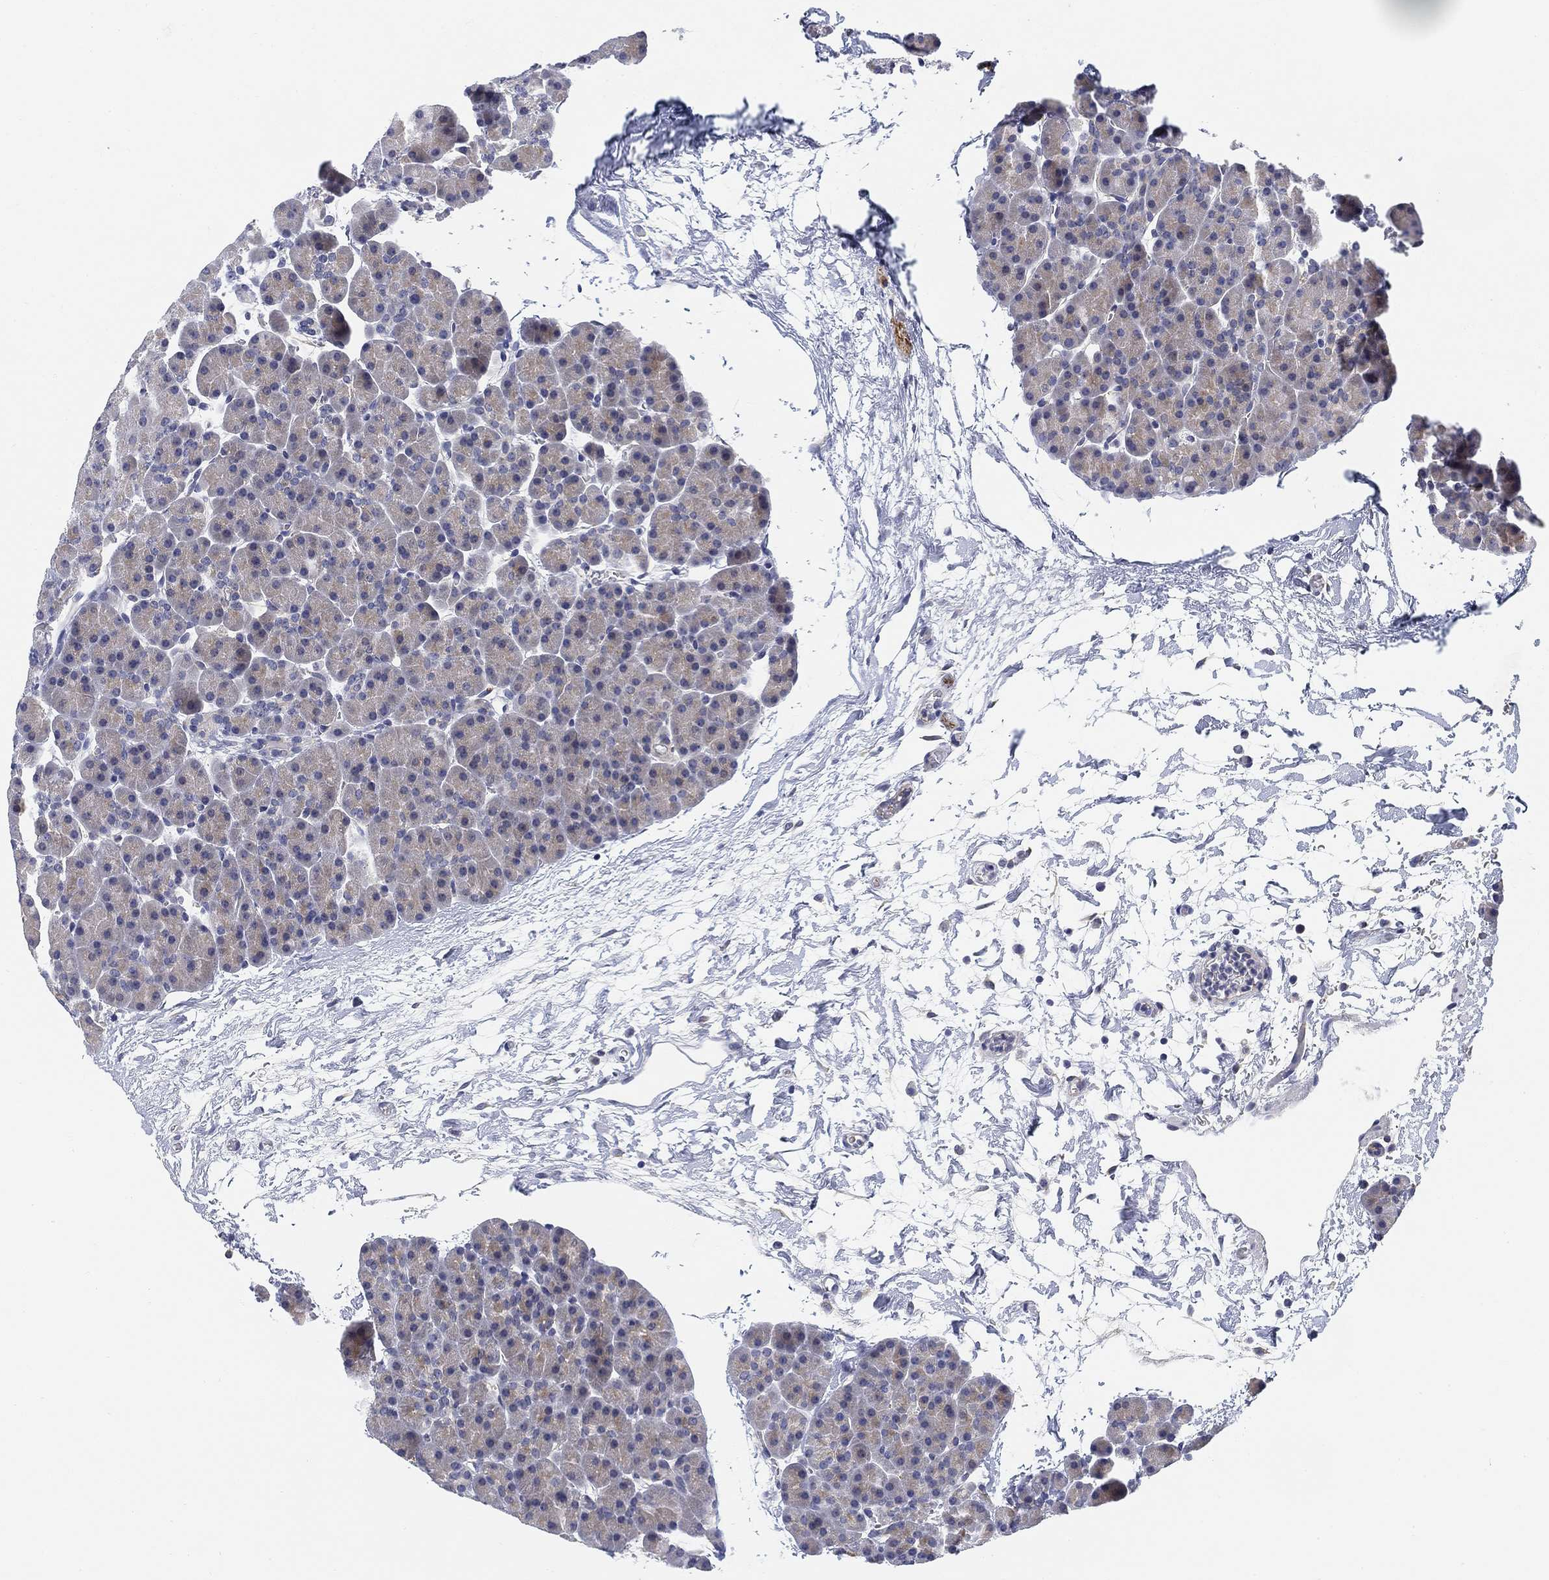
{"staining": {"intensity": "negative", "quantity": "none", "location": "none"}, "tissue": "pancreas", "cell_type": "Exocrine glandular cells", "image_type": "normal", "snomed": [{"axis": "morphology", "description": "Normal tissue, NOS"}, {"axis": "topography", "description": "Pancreas"}], "caption": "Normal pancreas was stained to show a protein in brown. There is no significant expression in exocrine glandular cells. Brightfield microscopy of immunohistochemistry stained with DAB (3,3'-diaminobenzidine) (brown) and hematoxylin (blue), captured at high magnification.", "gene": "SLC2A5", "patient": {"sex": "female", "age": 44}}